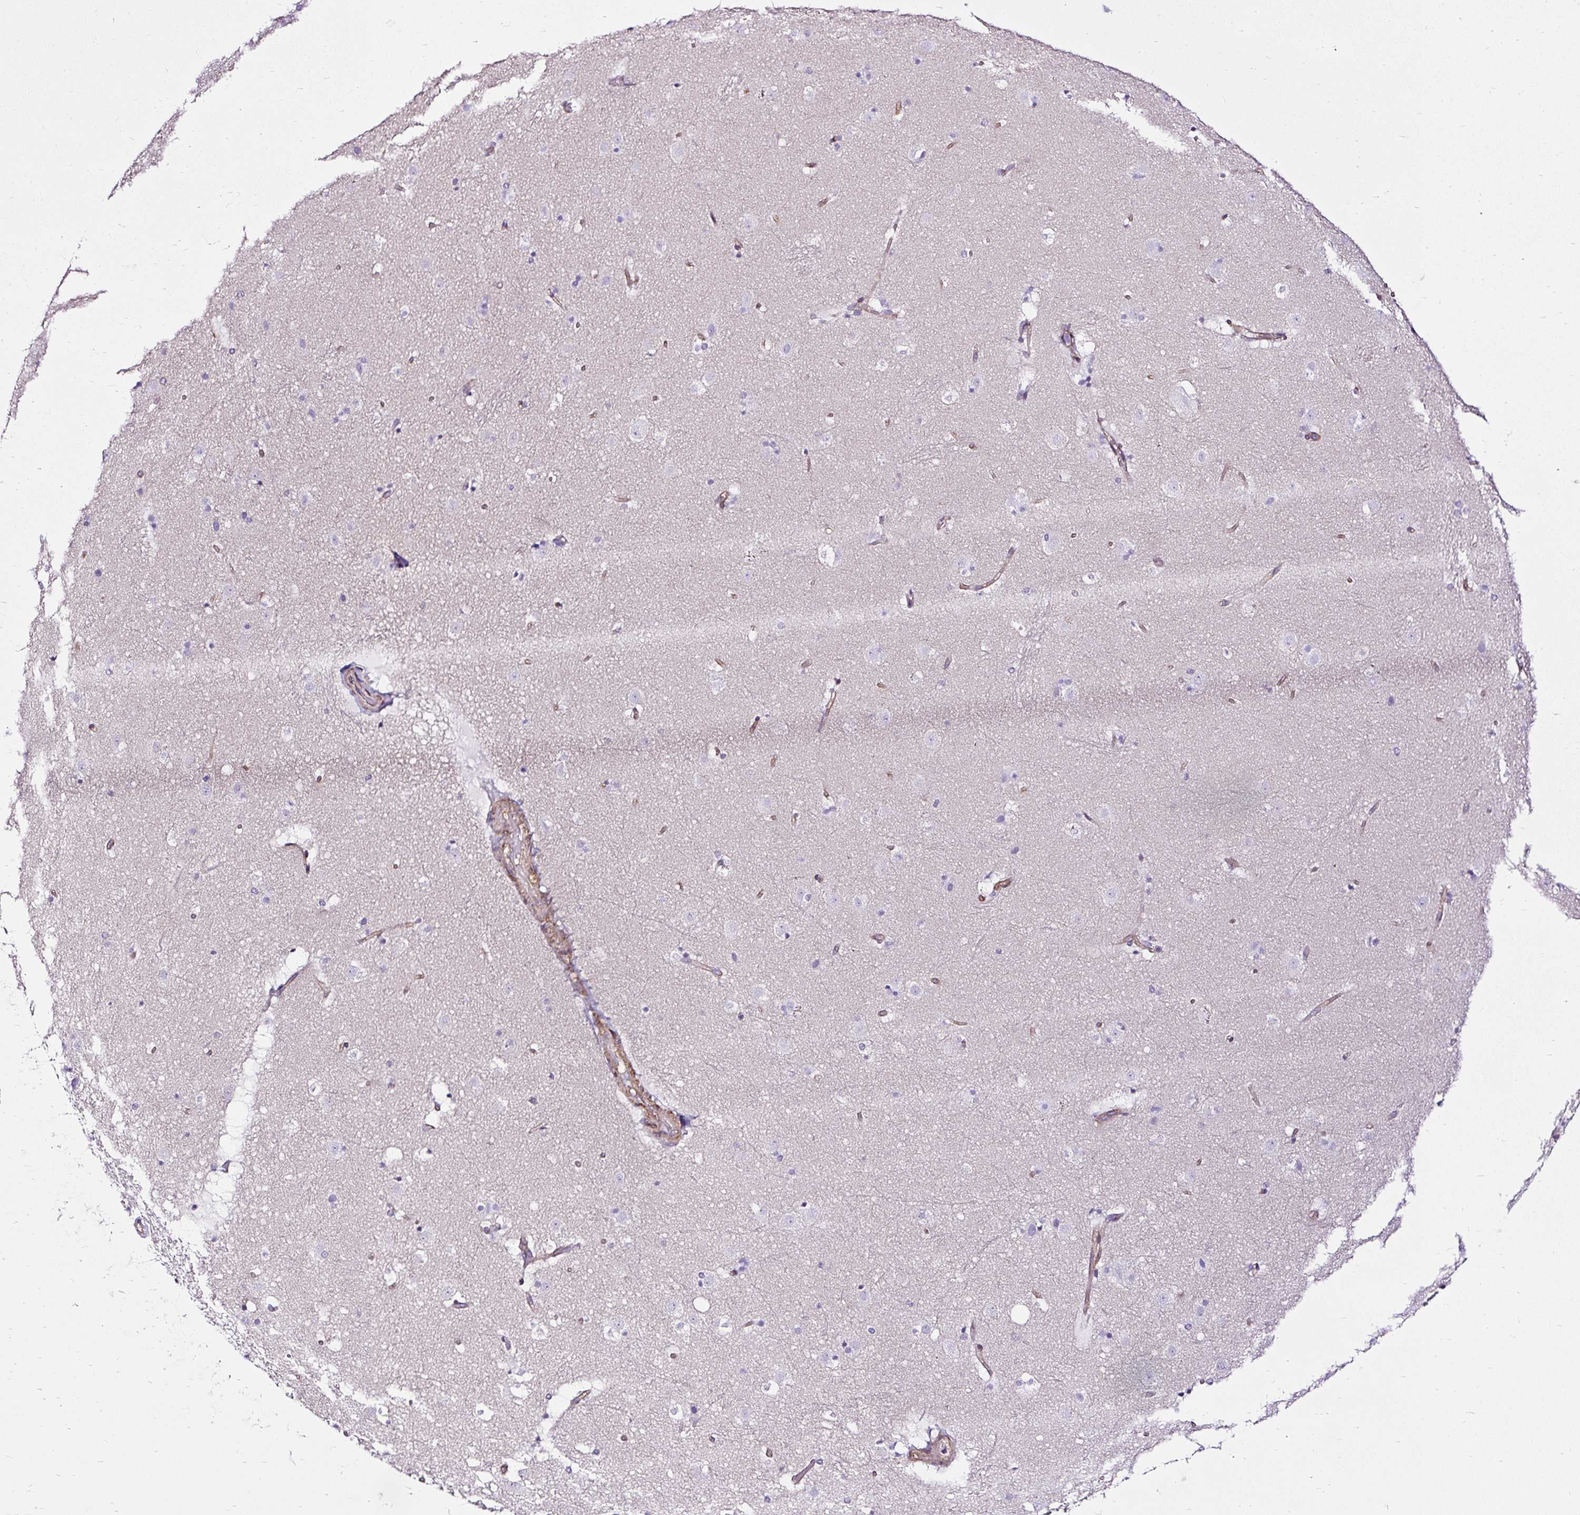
{"staining": {"intensity": "negative", "quantity": "none", "location": "none"}, "tissue": "caudate", "cell_type": "Glial cells", "image_type": "normal", "snomed": [{"axis": "morphology", "description": "Normal tissue, NOS"}, {"axis": "topography", "description": "Lateral ventricle wall"}], "caption": "The micrograph demonstrates no staining of glial cells in benign caudate. (Brightfield microscopy of DAB immunohistochemistry at high magnification).", "gene": "SLC7A8", "patient": {"sex": "male", "age": 37}}